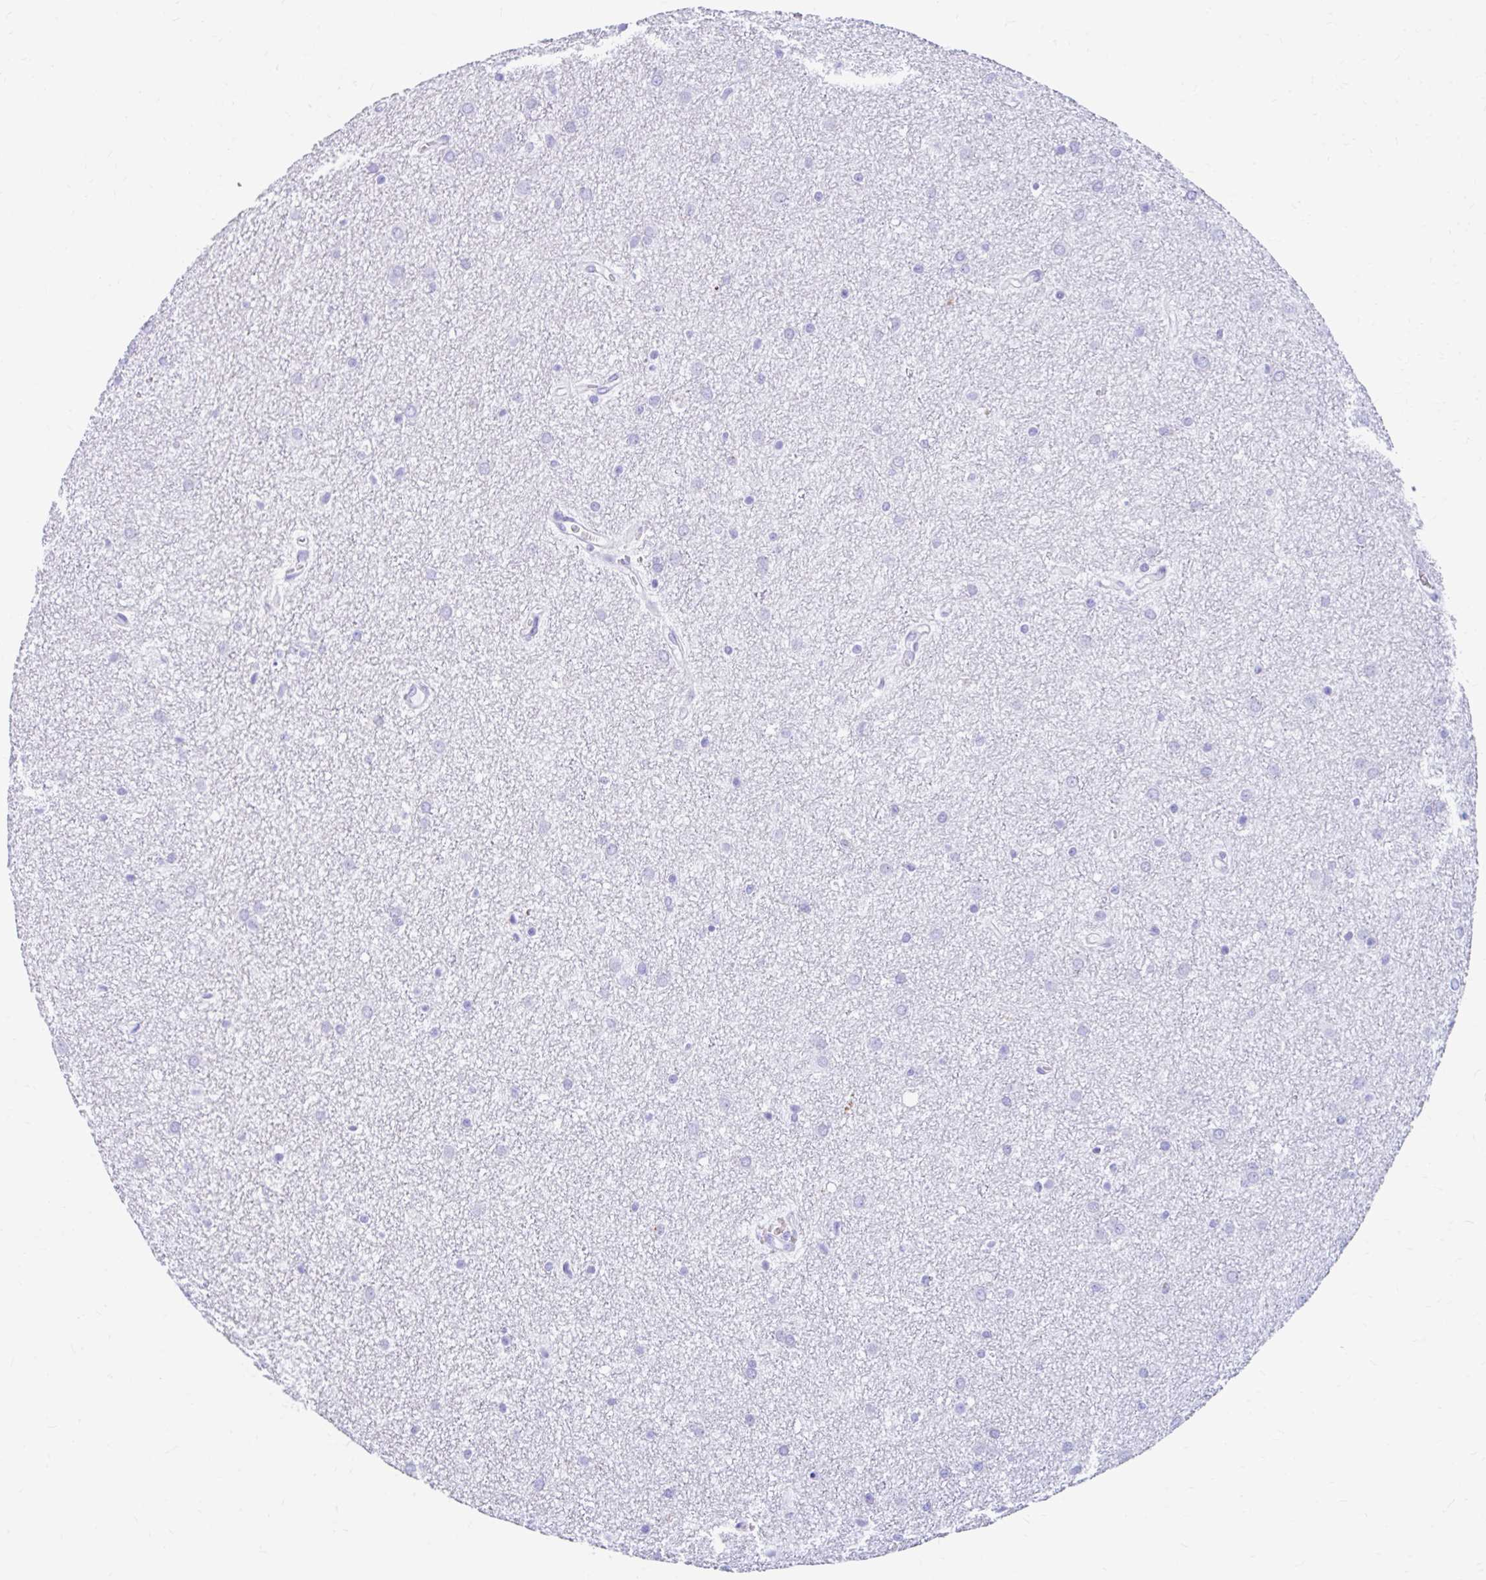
{"staining": {"intensity": "negative", "quantity": "none", "location": "none"}, "tissue": "glioma", "cell_type": "Tumor cells", "image_type": "cancer", "snomed": [{"axis": "morphology", "description": "Glioma, malignant, Low grade"}, {"axis": "topography", "description": "Cerebellum"}], "caption": "This is an immunohistochemistry micrograph of glioma. There is no staining in tumor cells.", "gene": "NSG2", "patient": {"sex": "female", "age": 5}}